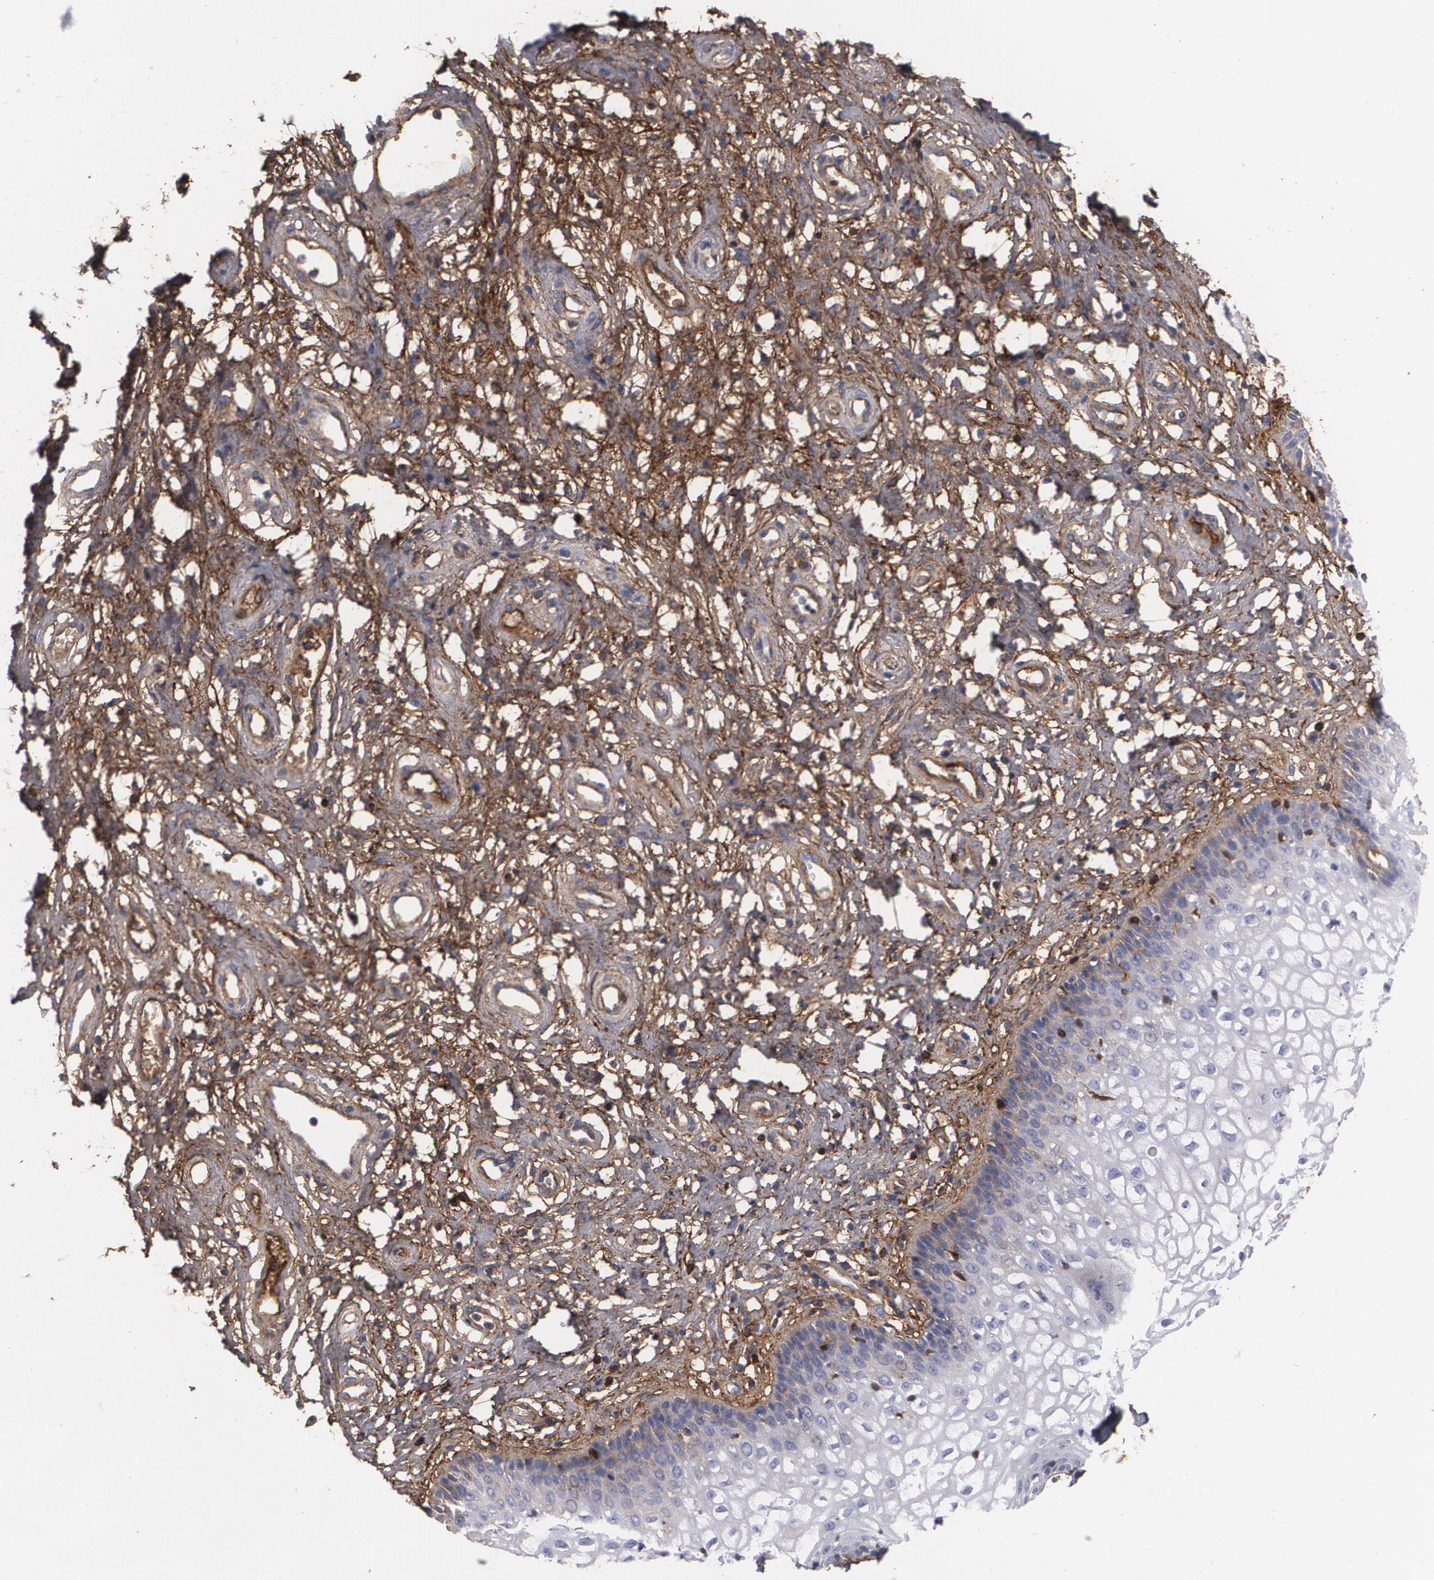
{"staining": {"intensity": "moderate", "quantity": "<25%", "location": "cytoplasmic/membranous"}, "tissue": "vagina", "cell_type": "Squamous epithelial cells", "image_type": "normal", "snomed": [{"axis": "morphology", "description": "Normal tissue, NOS"}, {"axis": "topography", "description": "Vagina"}], "caption": "This histopathology image reveals immunohistochemistry (IHC) staining of unremarkable human vagina, with low moderate cytoplasmic/membranous positivity in about <25% of squamous epithelial cells.", "gene": "FBLN1", "patient": {"sex": "female", "age": 34}}